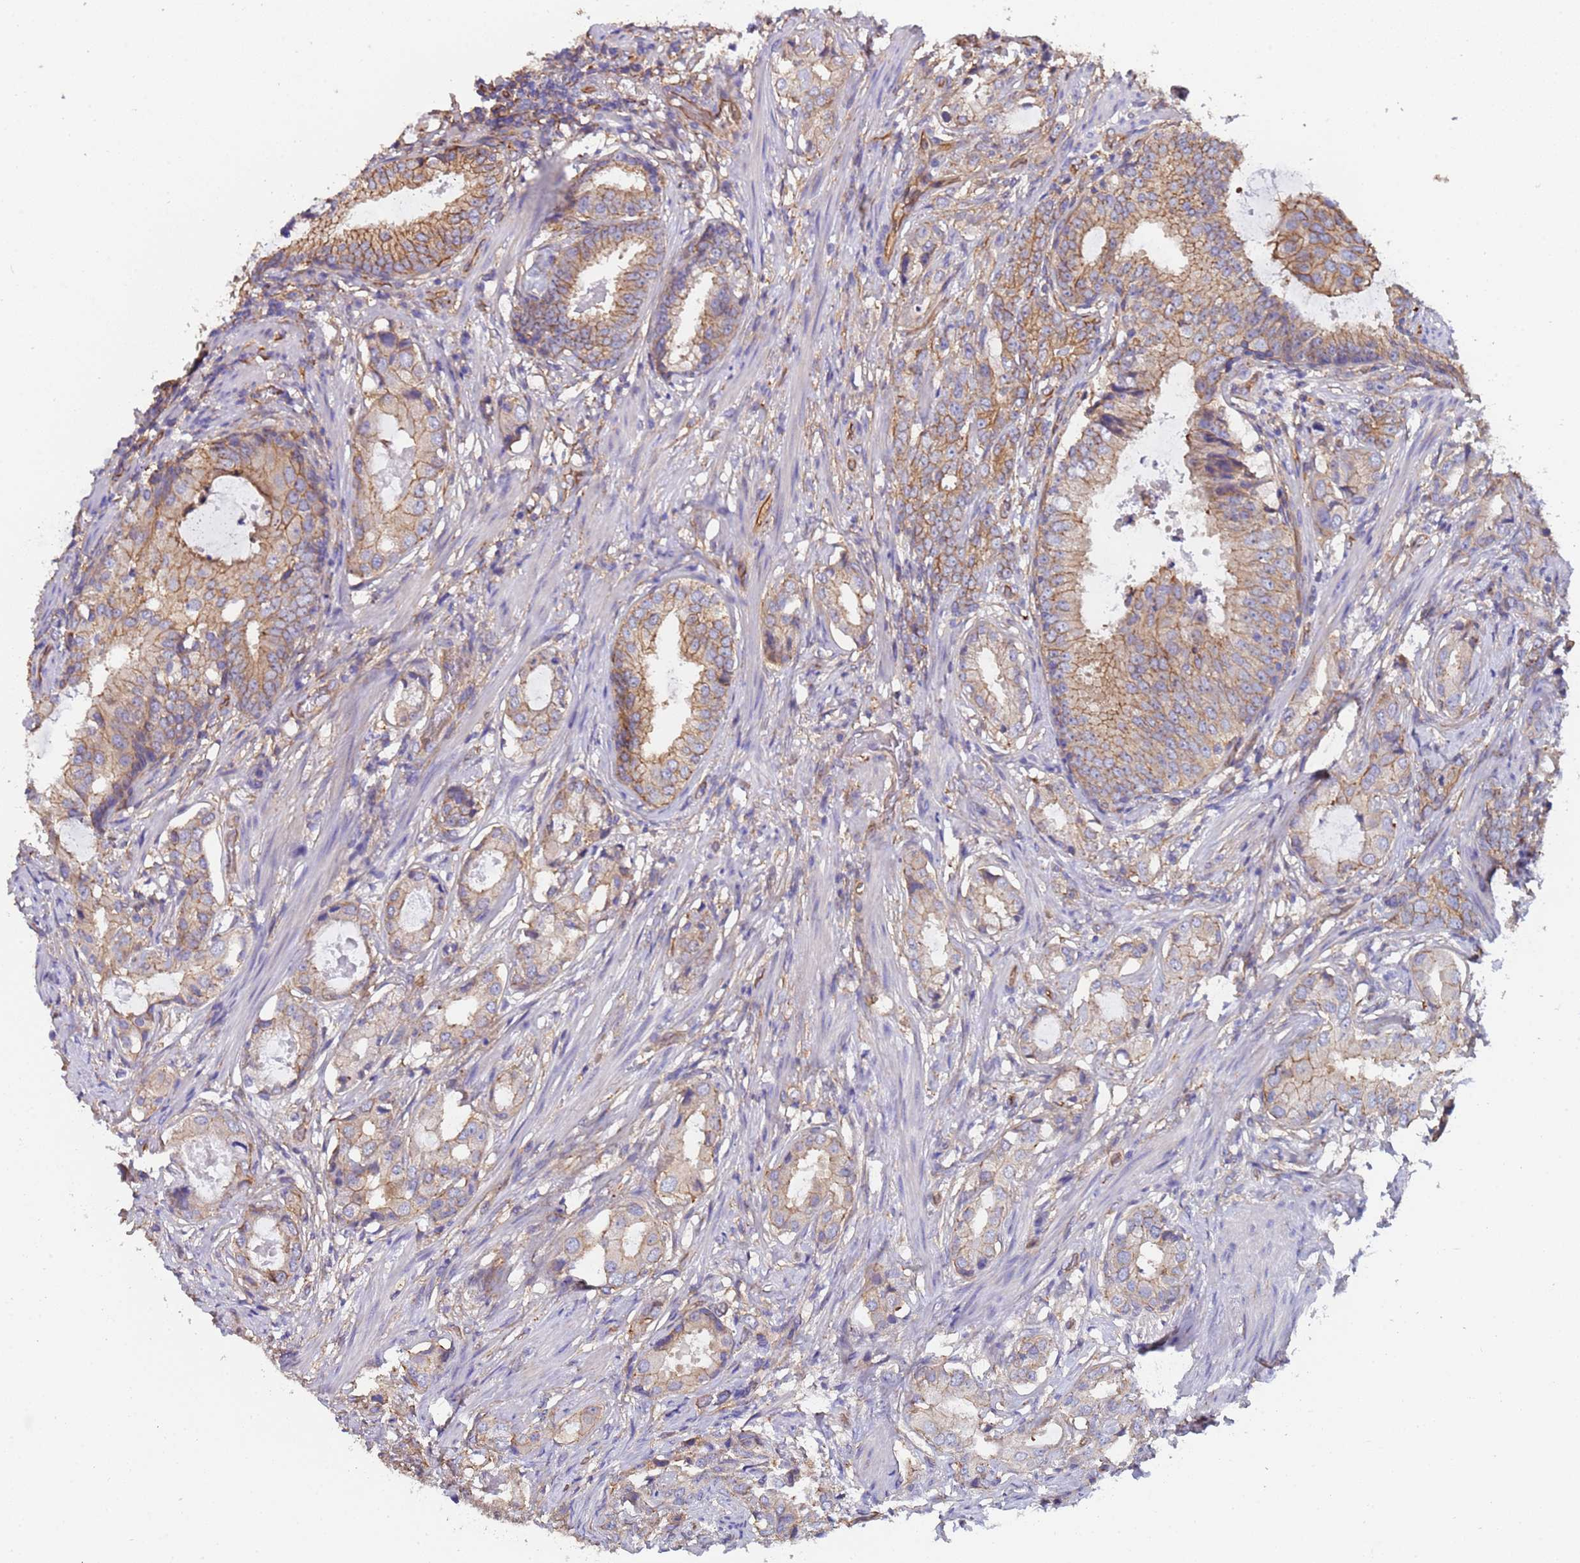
{"staining": {"intensity": "moderate", "quantity": "25%-75%", "location": "cytoplasmic/membranous"}, "tissue": "prostate cancer", "cell_type": "Tumor cells", "image_type": "cancer", "snomed": [{"axis": "morphology", "description": "Adenocarcinoma, Low grade"}, {"axis": "topography", "description": "Prostate"}], "caption": "DAB immunohistochemical staining of human prostate adenocarcinoma (low-grade) exhibits moderate cytoplasmic/membranous protein staining in about 25%-75% of tumor cells.", "gene": "ZNF248", "patient": {"sex": "male", "age": 71}}